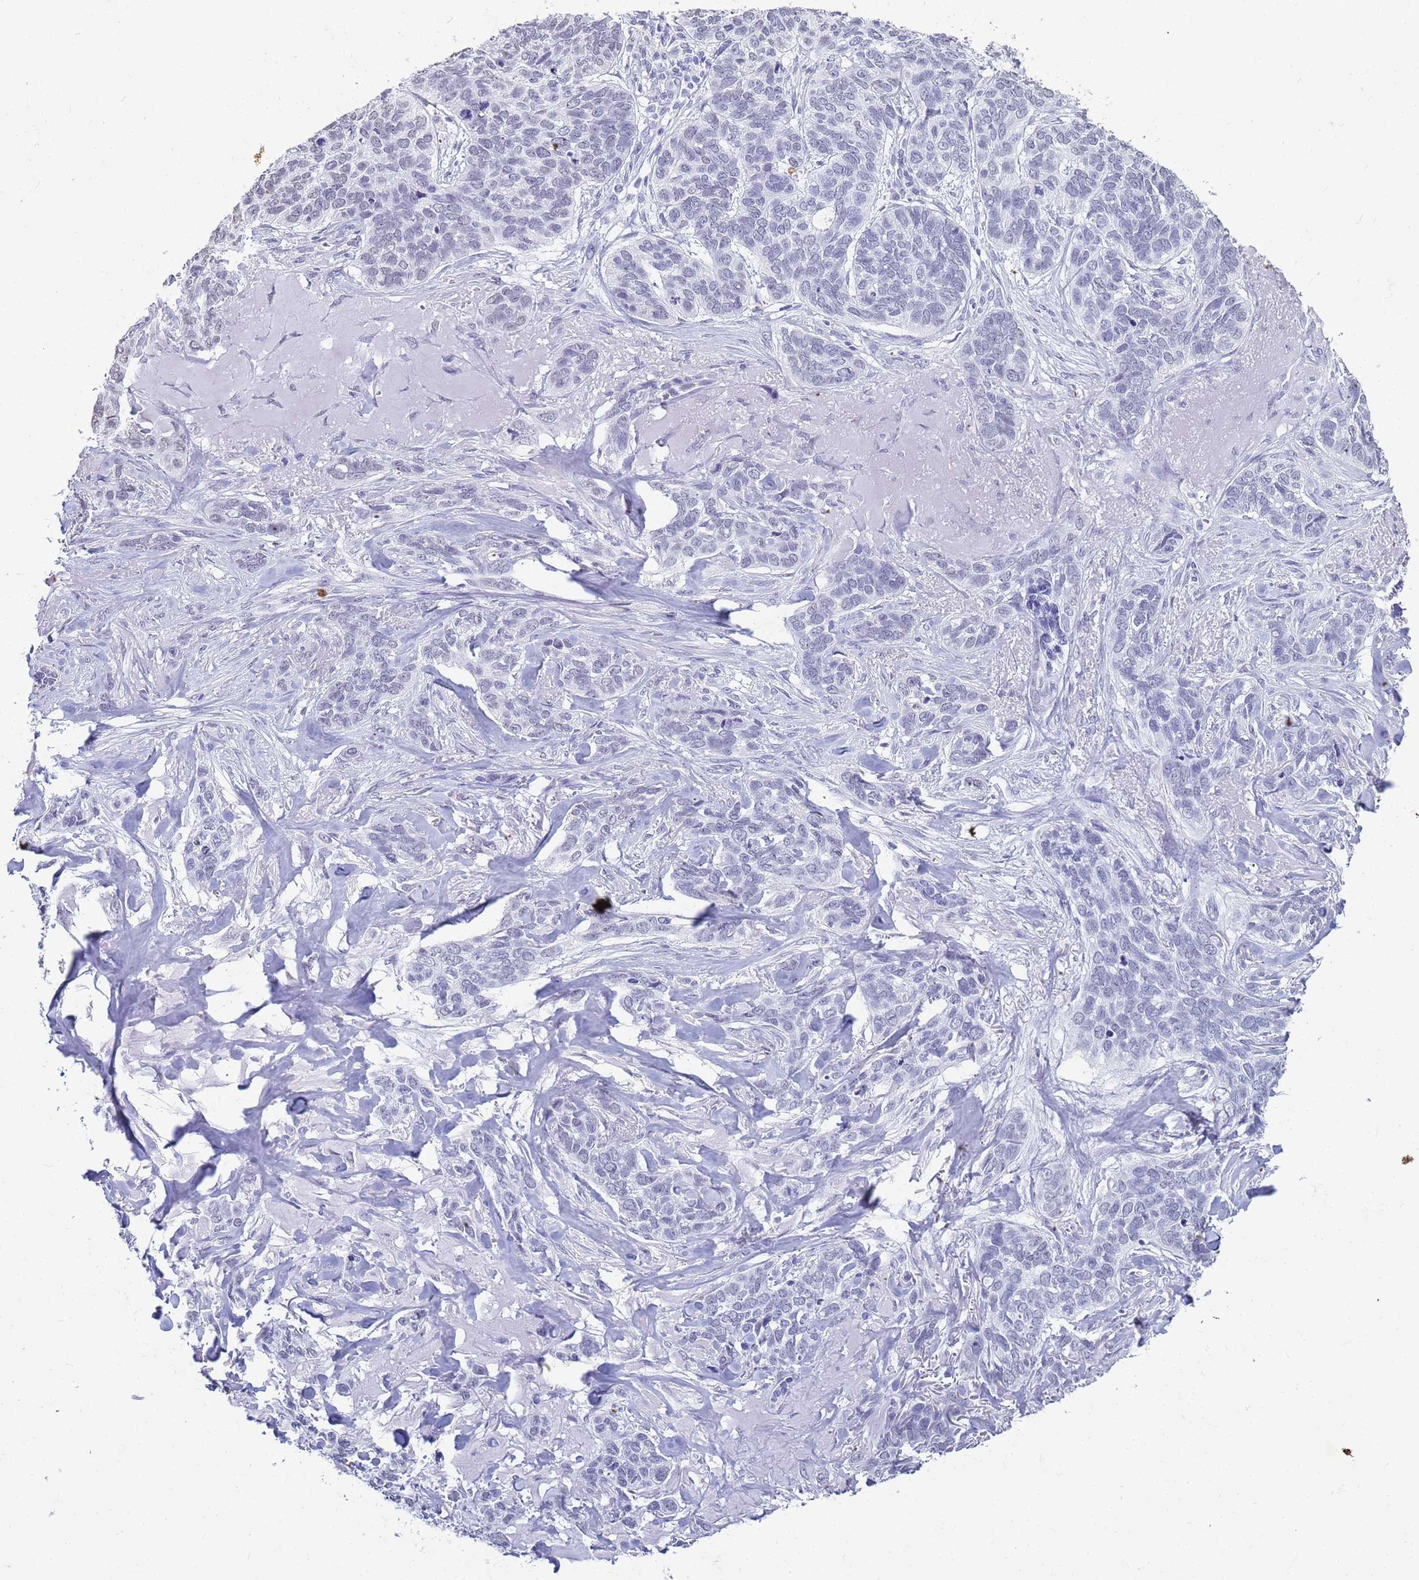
{"staining": {"intensity": "negative", "quantity": "none", "location": "none"}, "tissue": "skin cancer", "cell_type": "Tumor cells", "image_type": "cancer", "snomed": [{"axis": "morphology", "description": "Basal cell carcinoma"}, {"axis": "topography", "description": "Skin"}], "caption": "This micrograph is of basal cell carcinoma (skin) stained with immunohistochemistry (IHC) to label a protein in brown with the nuclei are counter-stained blue. There is no staining in tumor cells.", "gene": "SLC7A9", "patient": {"sex": "male", "age": 86}}